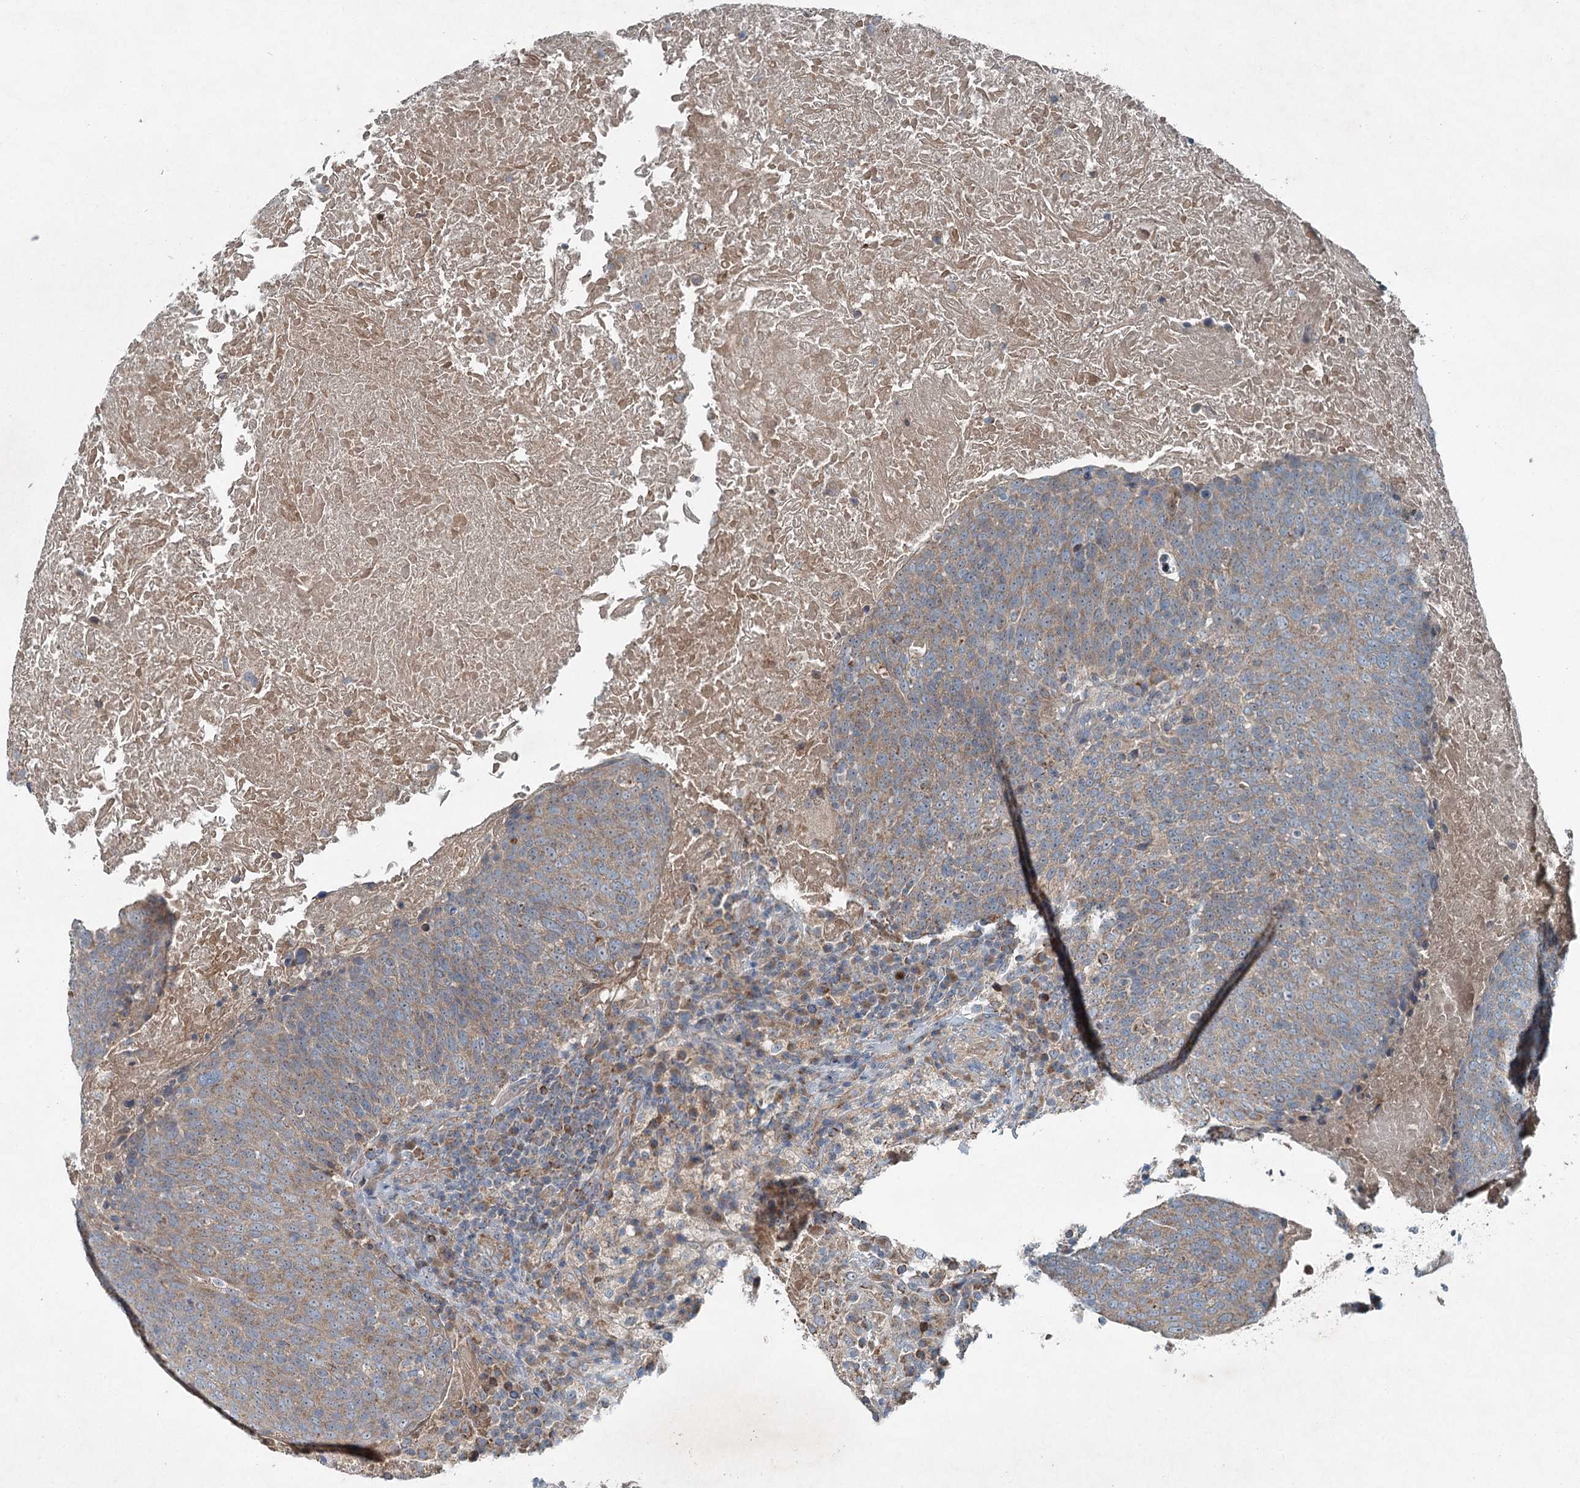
{"staining": {"intensity": "weak", "quantity": "25%-75%", "location": "cytoplasmic/membranous"}, "tissue": "head and neck cancer", "cell_type": "Tumor cells", "image_type": "cancer", "snomed": [{"axis": "morphology", "description": "Squamous cell carcinoma, NOS"}, {"axis": "morphology", "description": "Squamous cell carcinoma, metastatic, NOS"}, {"axis": "topography", "description": "Lymph node"}, {"axis": "topography", "description": "Head-Neck"}], "caption": "Brown immunohistochemical staining in head and neck cancer demonstrates weak cytoplasmic/membranous positivity in approximately 25%-75% of tumor cells. (IHC, brightfield microscopy, high magnification).", "gene": "CHCHD5", "patient": {"sex": "male", "age": 62}}